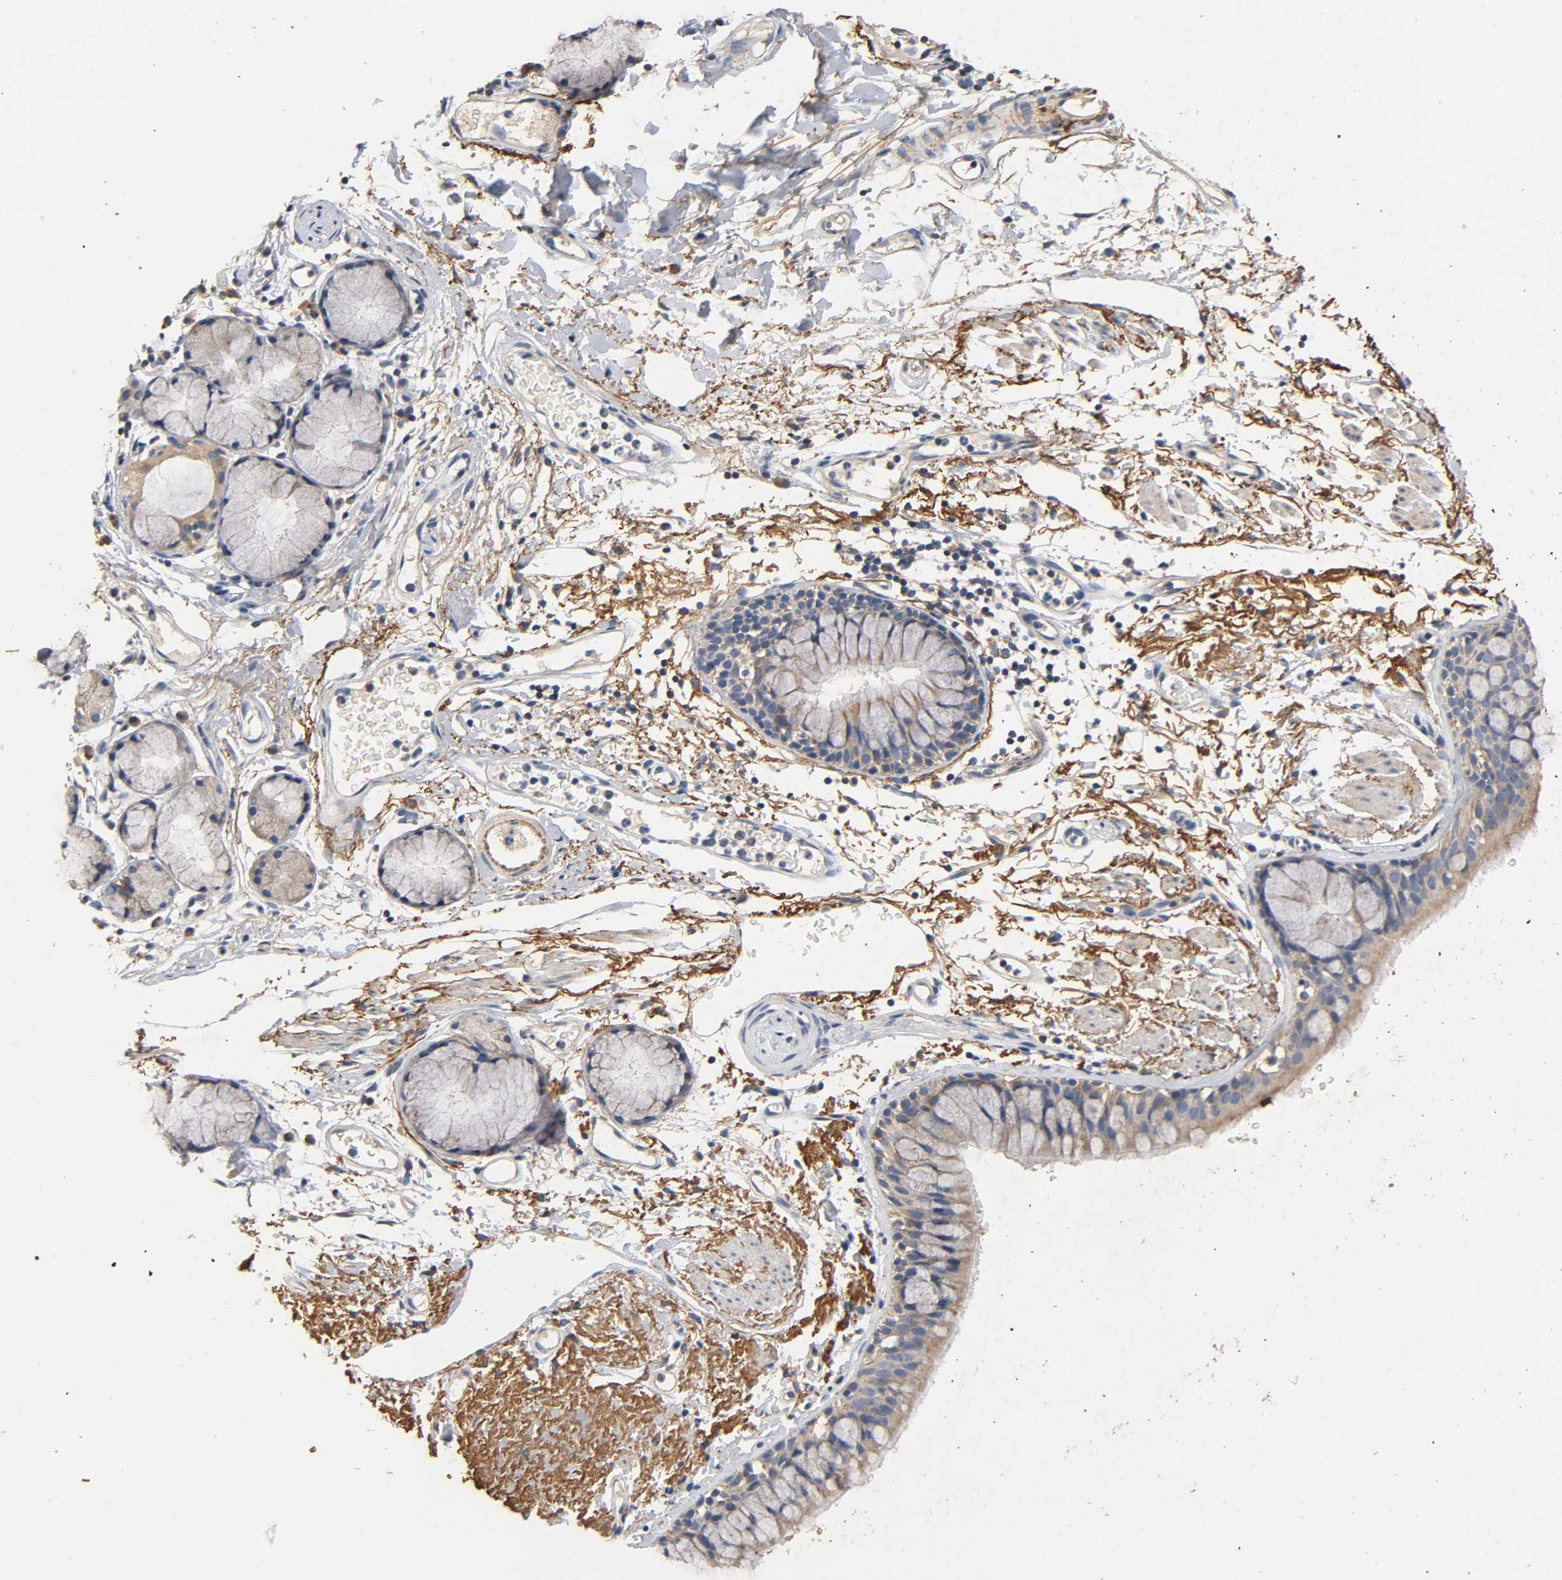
{"staining": {"intensity": "moderate", "quantity": ">75%", "location": "cytoplasmic/membranous"}, "tissue": "bronchus", "cell_type": "Respiratory epithelial cells", "image_type": "normal", "snomed": [{"axis": "morphology", "description": "Normal tissue, NOS"}, {"axis": "topography", "description": "Bronchus"}], "caption": "A brown stain shows moderate cytoplasmic/membranous positivity of a protein in respiratory epithelial cells of normal bronchus.", "gene": "NDUFS3", "patient": {"sex": "female", "age": 73}}